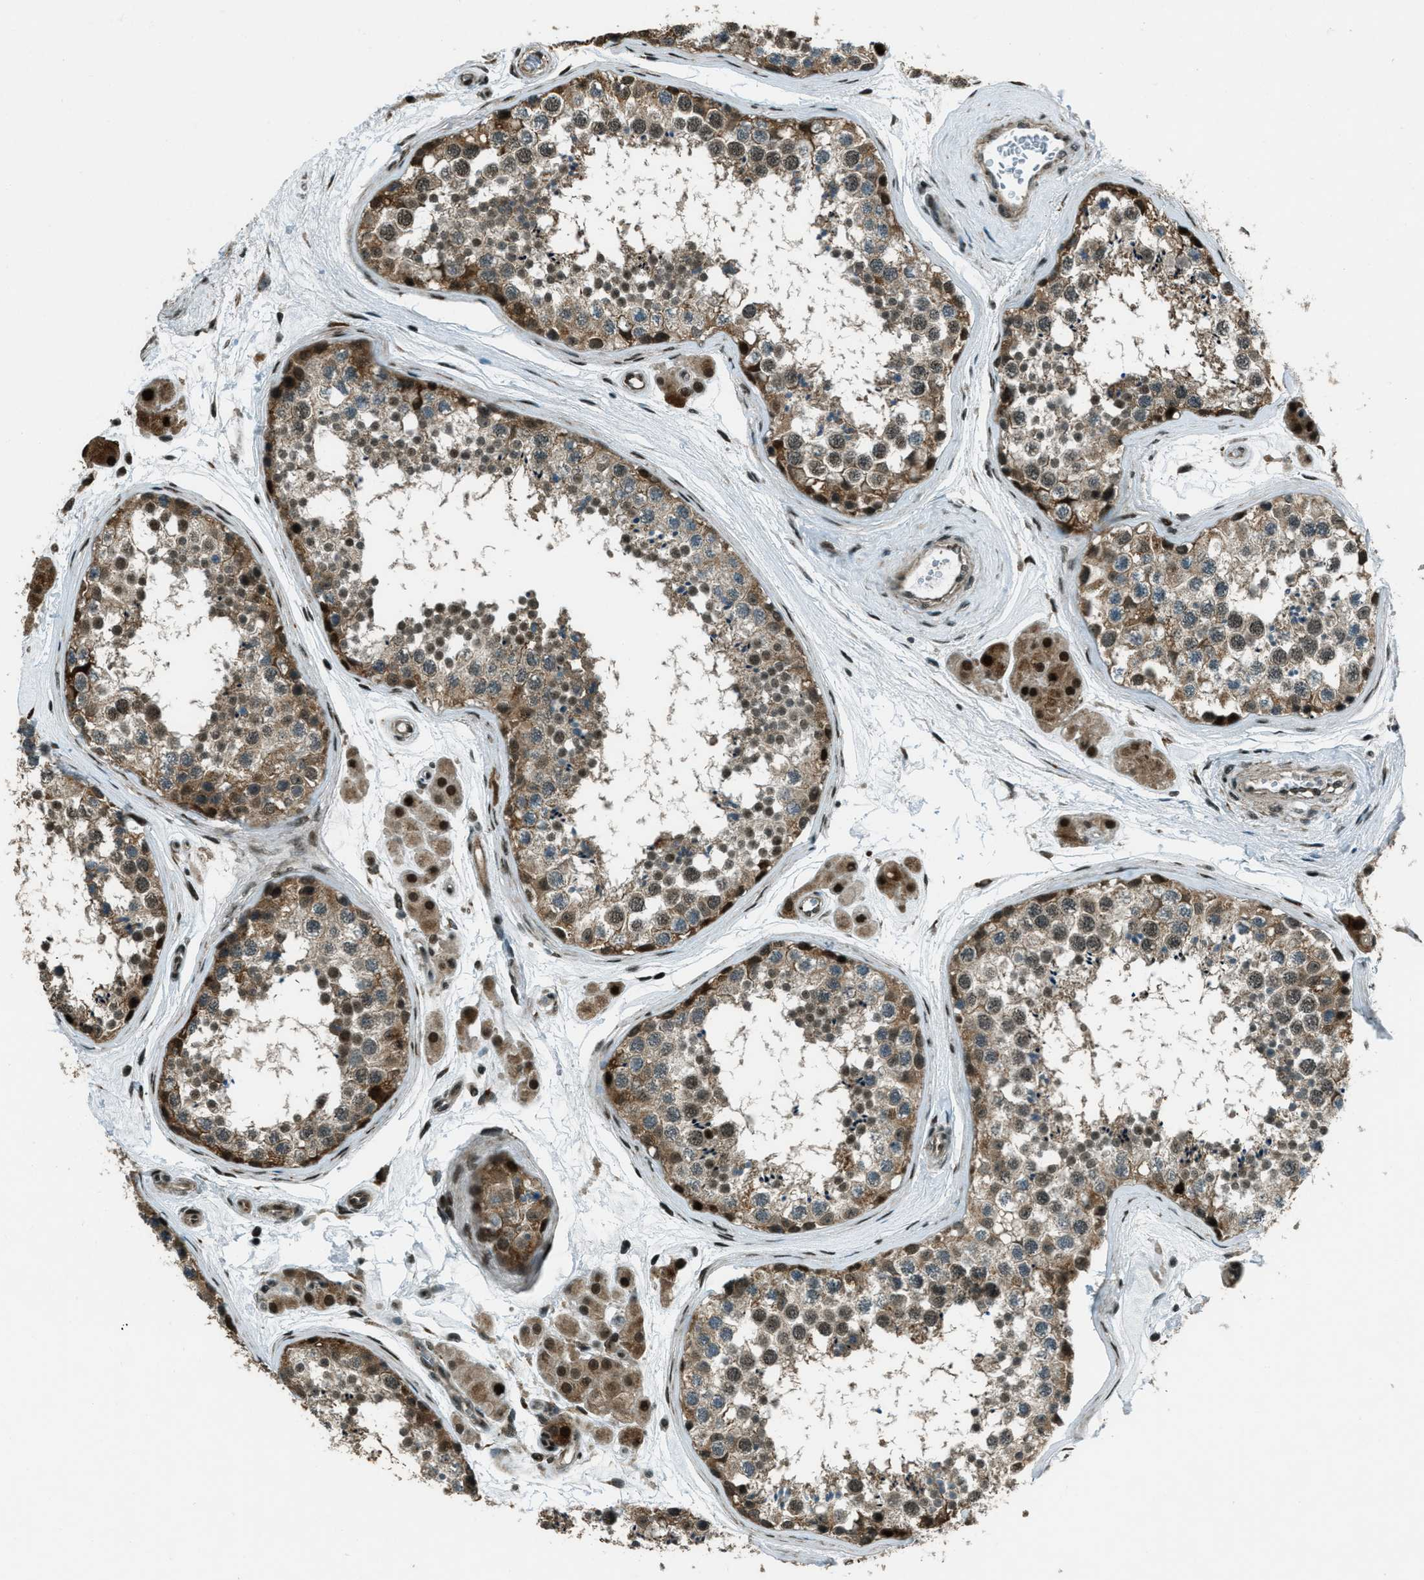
{"staining": {"intensity": "moderate", "quantity": ">75%", "location": "cytoplasmic/membranous,nuclear"}, "tissue": "testis", "cell_type": "Cells in seminiferous ducts", "image_type": "normal", "snomed": [{"axis": "morphology", "description": "Normal tissue, NOS"}, {"axis": "topography", "description": "Testis"}], "caption": "Immunohistochemical staining of benign human testis displays >75% levels of moderate cytoplasmic/membranous,nuclear protein staining in approximately >75% of cells in seminiferous ducts. (DAB (3,3'-diaminobenzidine) IHC with brightfield microscopy, high magnification).", "gene": "TARDBP", "patient": {"sex": "male", "age": 56}}